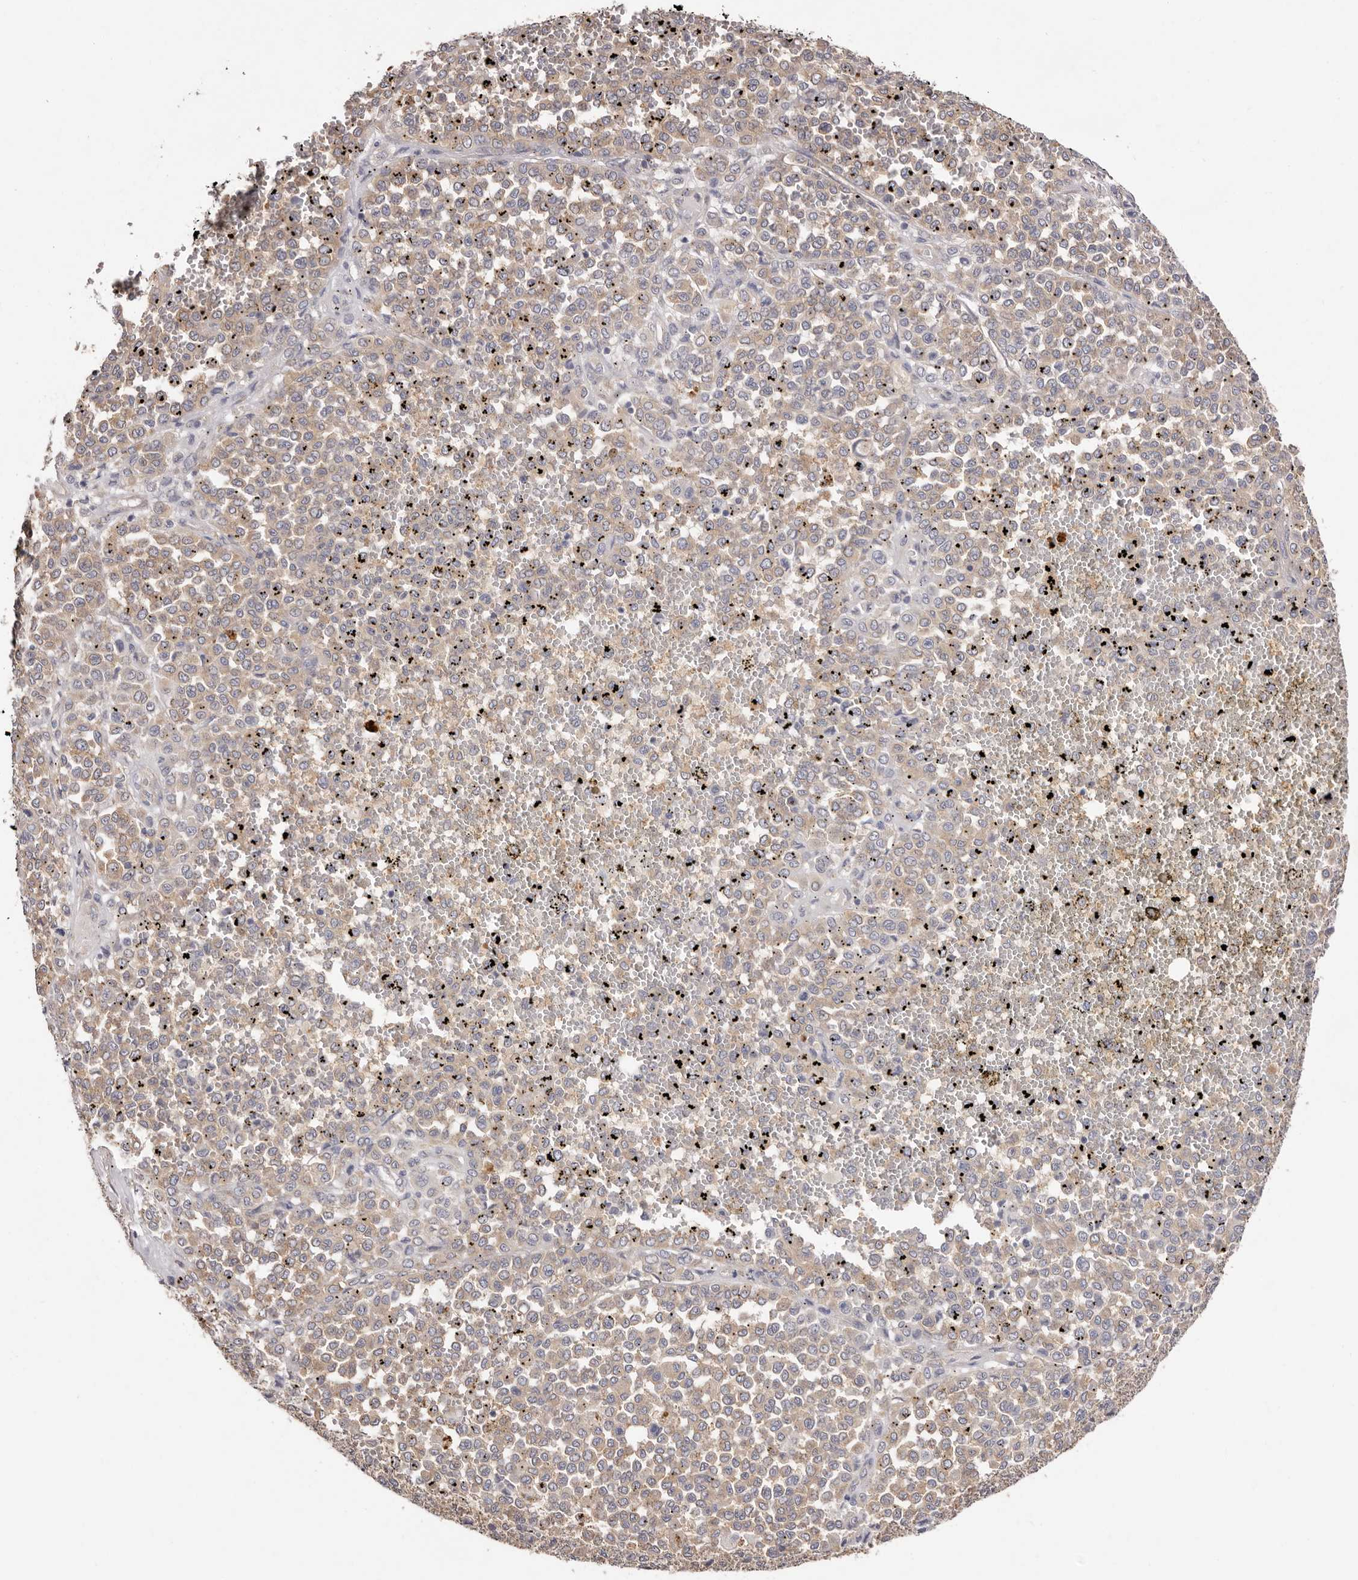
{"staining": {"intensity": "weak", "quantity": ">75%", "location": "cytoplasmic/membranous"}, "tissue": "melanoma", "cell_type": "Tumor cells", "image_type": "cancer", "snomed": [{"axis": "morphology", "description": "Malignant melanoma, Metastatic site"}, {"axis": "topography", "description": "Pancreas"}], "caption": "Immunohistochemistry (IHC) histopathology image of human melanoma stained for a protein (brown), which exhibits low levels of weak cytoplasmic/membranous staining in approximately >75% of tumor cells.", "gene": "FAM167B", "patient": {"sex": "female", "age": 30}}